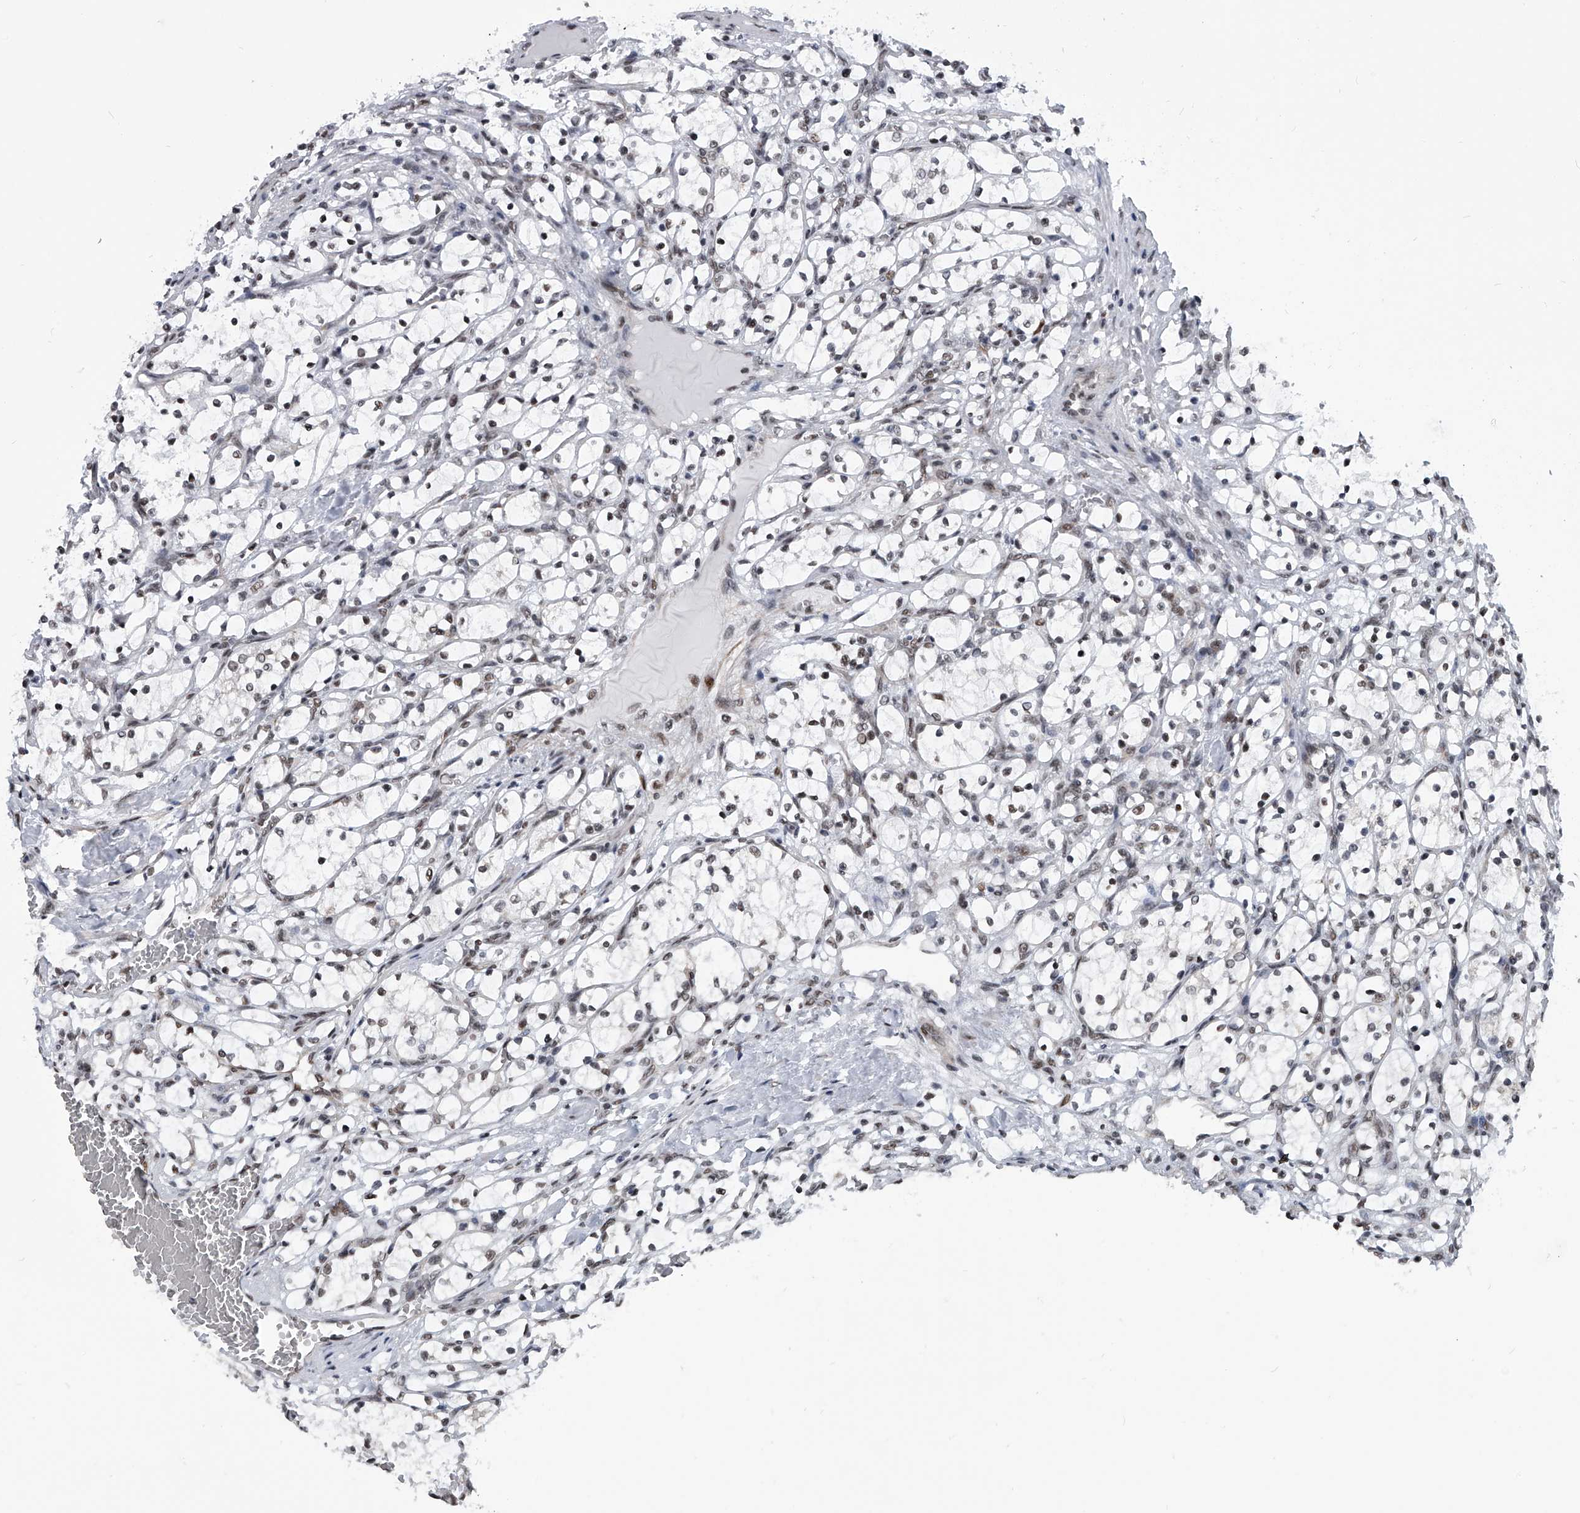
{"staining": {"intensity": "weak", "quantity": ">75%", "location": "nuclear"}, "tissue": "renal cancer", "cell_type": "Tumor cells", "image_type": "cancer", "snomed": [{"axis": "morphology", "description": "Adenocarcinoma, NOS"}, {"axis": "topography", "description": "Kidney"}], "caption": "Immunohistochemical staining of human renal cancer exhibits weak nuclear protein expression in approximately >75% of tumor cells. The staining was performed using DAB (3,3'-diaminobenzidine), with brown indicating positive protein expression. Nuclei are stained blue with hematoxylin.", "gene": "SIM2", "patient": {"sex": "female", "age": 69}}